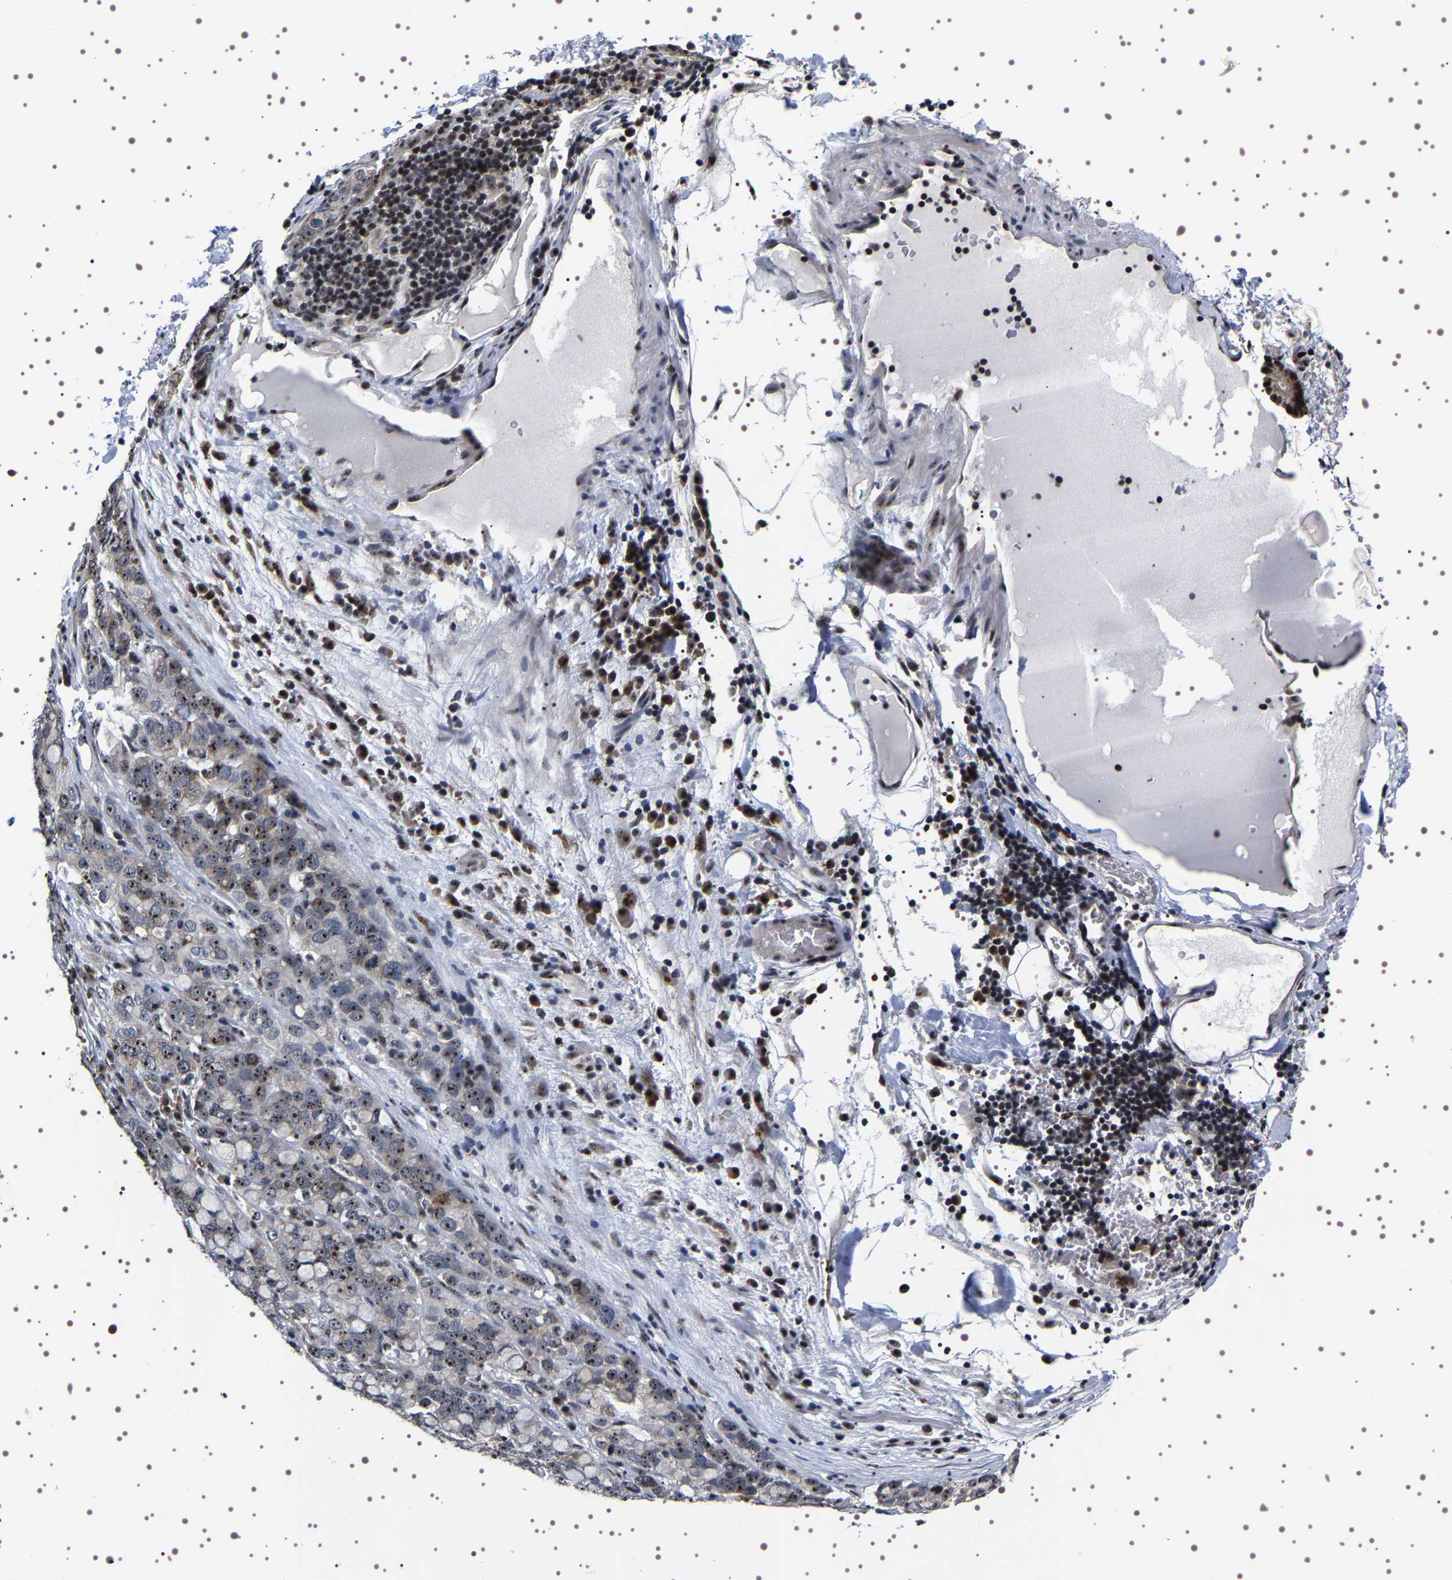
{"staining": {"intensity": "moderate", "quantity": ">75%", "location": "nuclear"}, "tissue": "stomach cancer", "cell_type": "Tumor cells", "image_type": "cancer", "snomed": [{"axis": "morphology", "description": "Adenocarcinoma, NOS"}, {"axis": "topography", "description": "Stomach, lower"}], "caption": "Protein staining of stomach cancer (adenocarcinoma) tissue demonstrates moderate nuclear staining in about >75% of tumor cells.", "gene": "GNL3", "patient": {"sex": "male", "age": 84}}